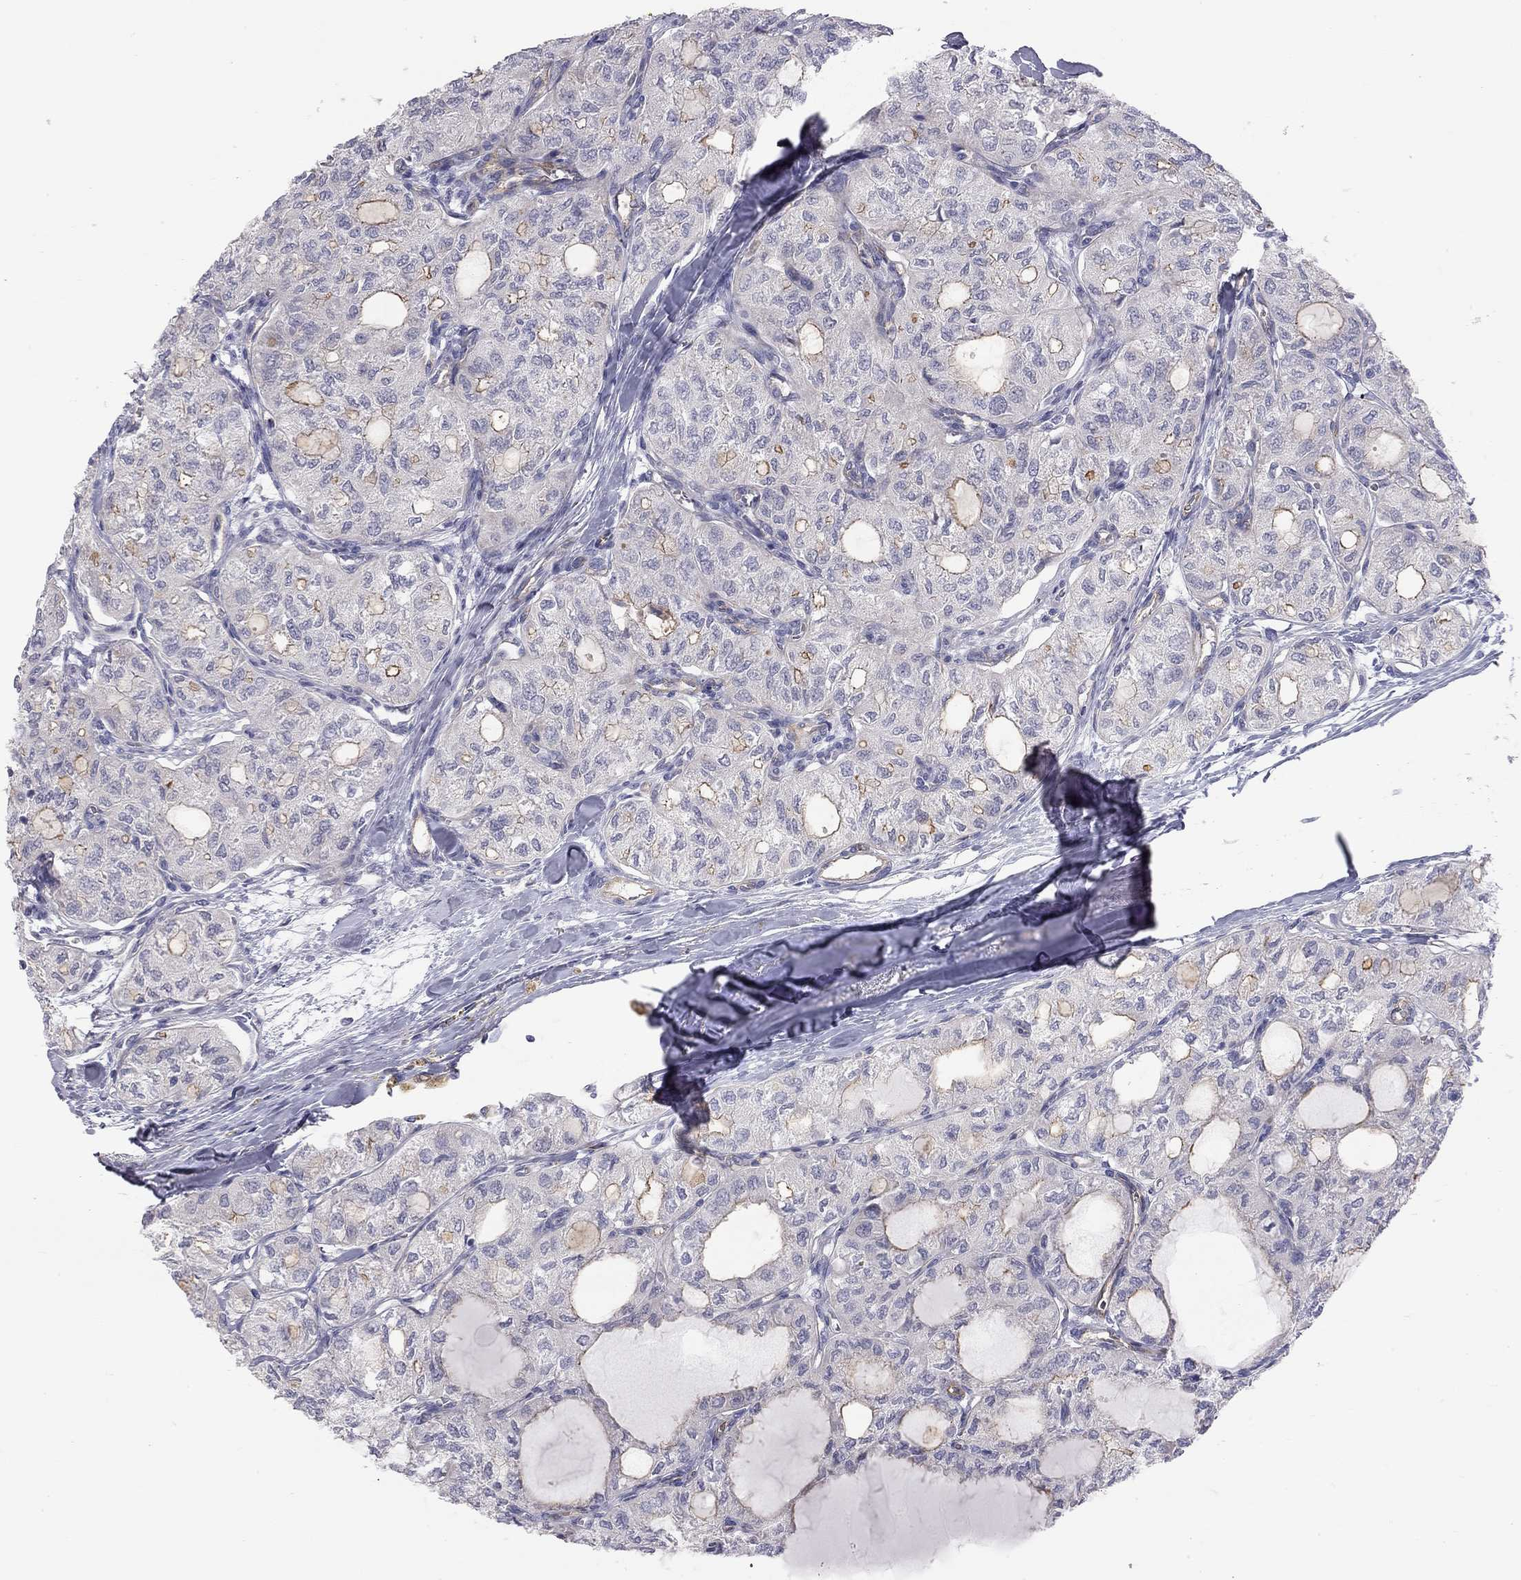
{"staining": {"intensity": "strong", "quantity": "25%-75%", "location": "cytoplasmic/membranous"}, "tissue": "thyroid cancer", "cell_type": "Tumor cells", "image_type": "cancer", "snomed": [{"axis": "morphology", "description": "Follicular adenoma carcinoma, NOS"}, {"axis": "topography", "description": "Thyroid gland"}], "caption": "An image showing strong cytoplasmic/membranous positivity in approximately 25%-75% of tumor cells in thyroid cancer, as visualized by brown immunohistochemical staining.", "gene": "GPRC5B", "patient": {"sex": "male", "age": 75}}